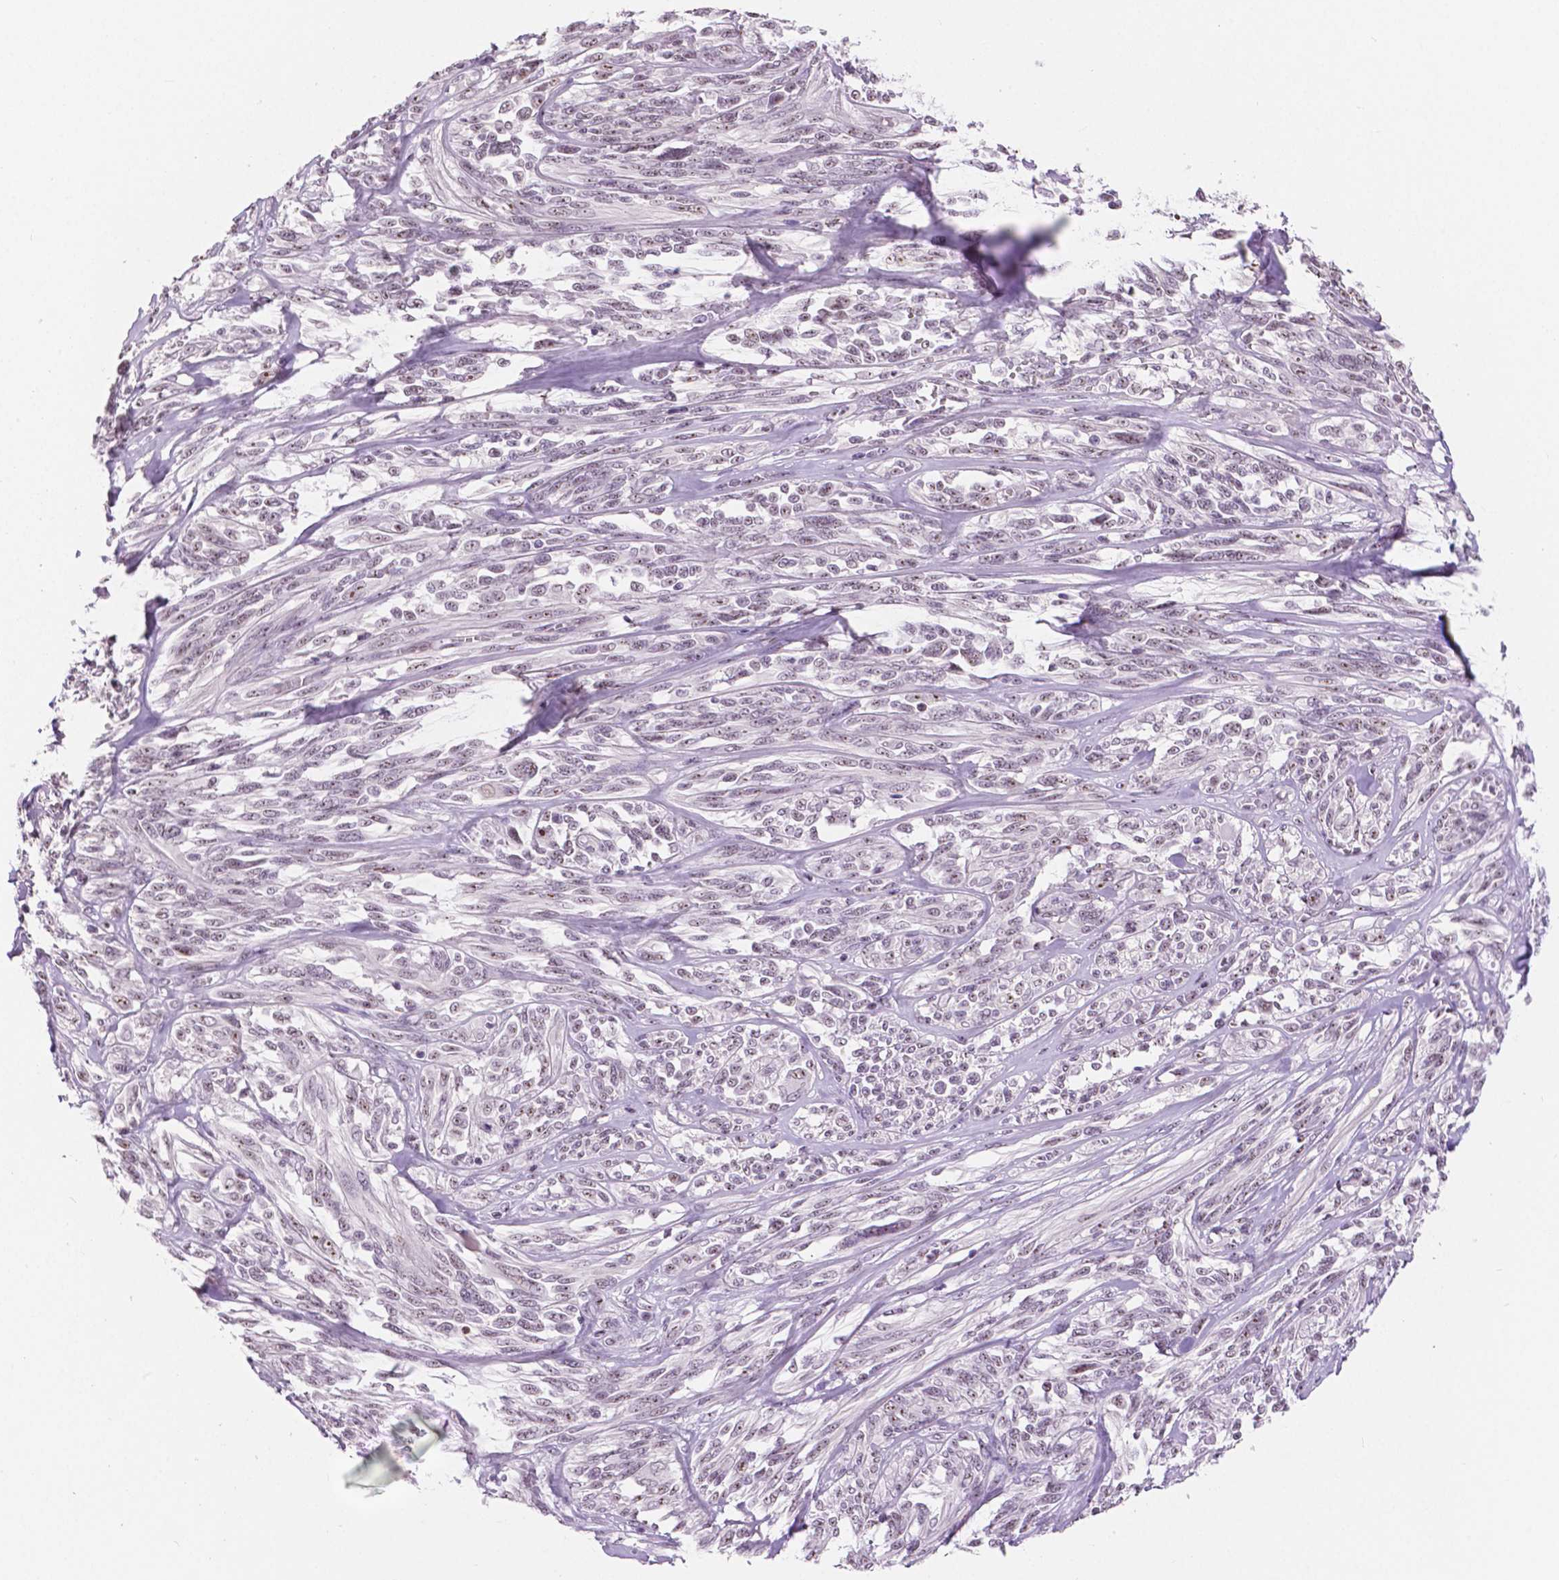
{"staining": {"intensity": "weak", "quantity": "25%-75%", "location": "nuclear"}, "tissue": "melanoma", "cell_type": "Tumor cells", "image_type": "cancer", "snomed": [{"axis": "morphology", "description": "Malignant melanoma, NOS"}, {"axis": "topography", "description": "Skin"}], "caption": "Immunohistochemistry (IHC) image of neoplastic tissue: human melanoma stained using IHC demonstrates low levels of weak protein expression localized specifically in the nuclear of tumor cells, appearing as a nuclear brown color.", "gene": "NHP2", "patient": {"sex": "female", "age": 91}}